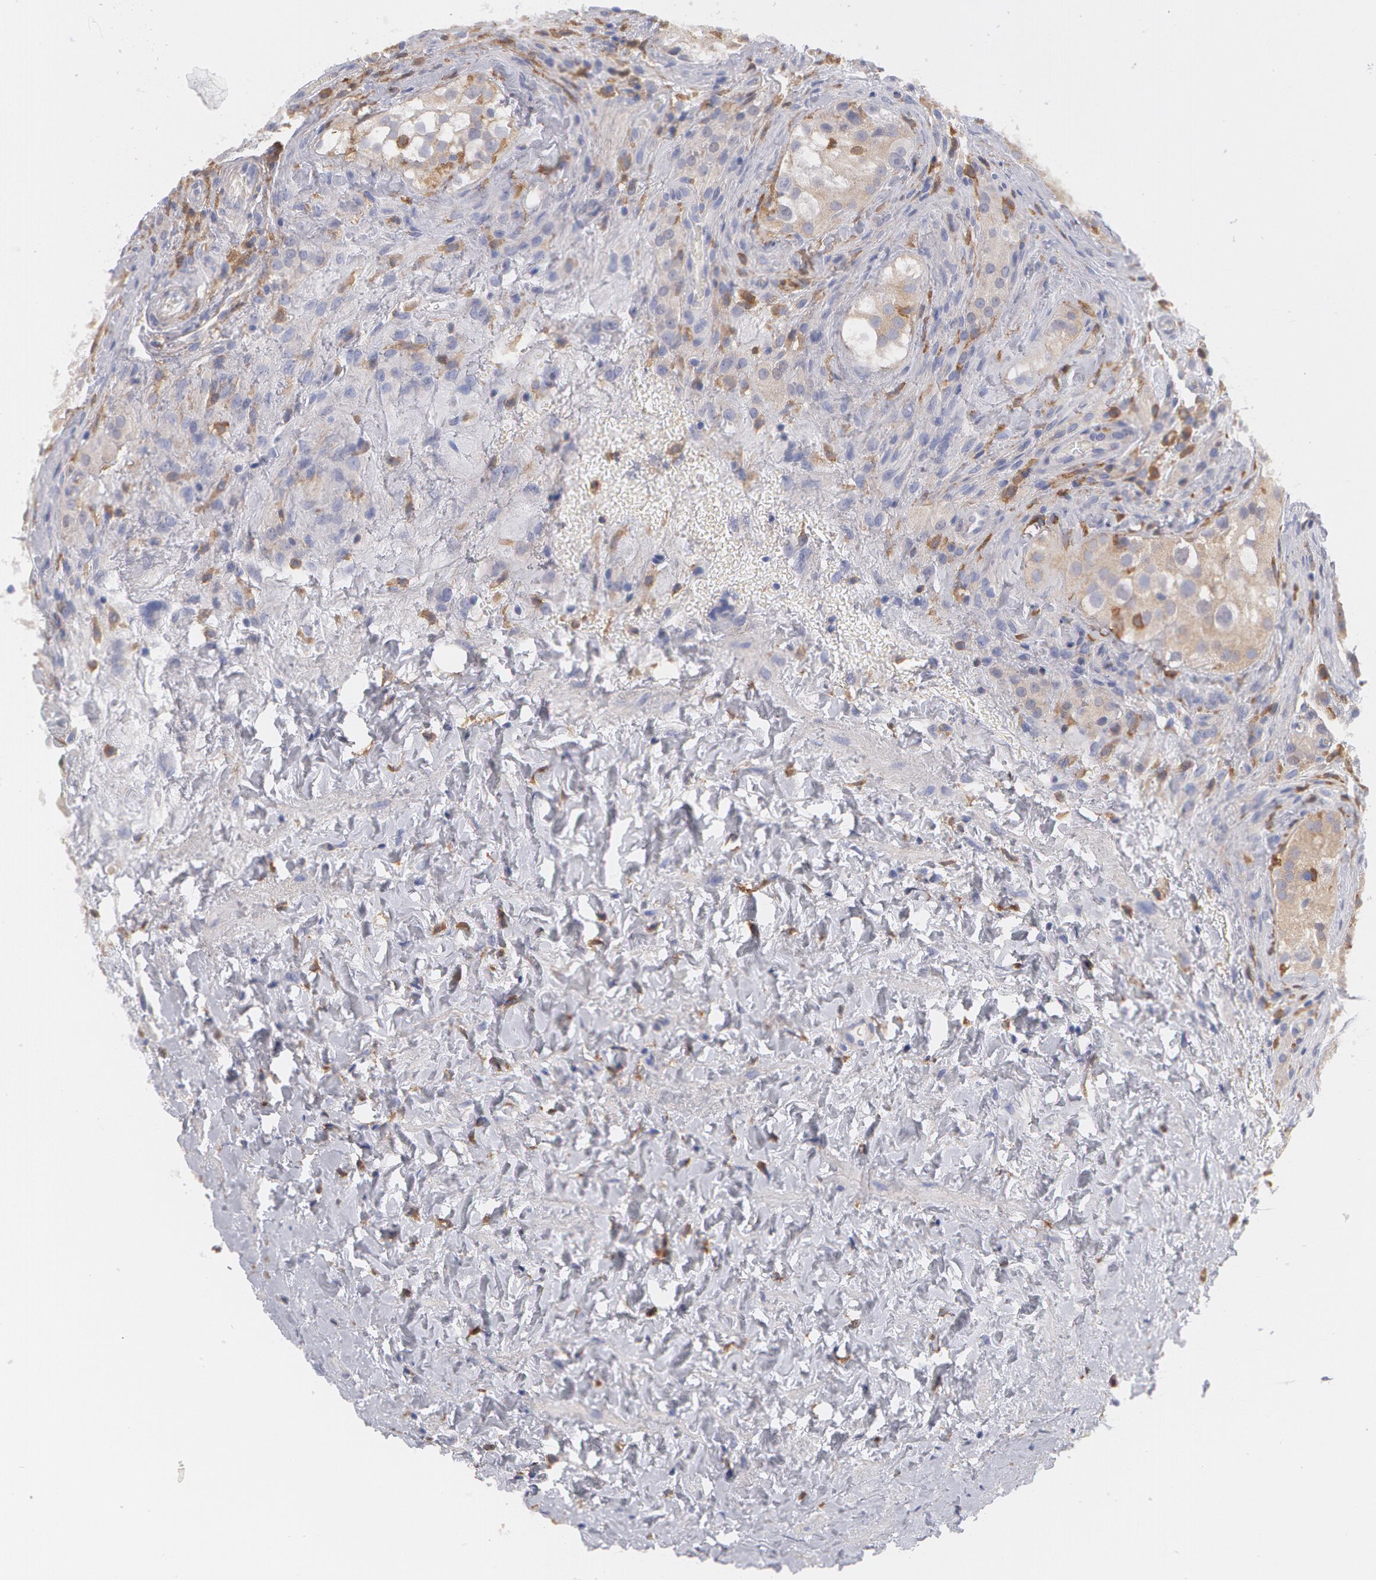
{"staining": {"intensity": "weak", "quantity": "25%-75%", "location": "cytoplasmic/membranous"}, "tissue": "testis cancer", "cell_type": "Tumor cells", "image_type": "cancer", "snomed": [{"axis": "morphology", "description": "Carcinoma, Embryonal, NOS"}, {"axis": "topography", "description": "Testis"}], "caption": "The photomicrograph reveals immunohistochemical staining of testis cancer (embryonal carcinoma). There is weak cytoplasmic/membranous positivity is appreciated in about 25%-75% of tumor cells. Nuclei are stained in blue.", "gene": "SYK", "patient": {"sex": "male", "age": 31}}